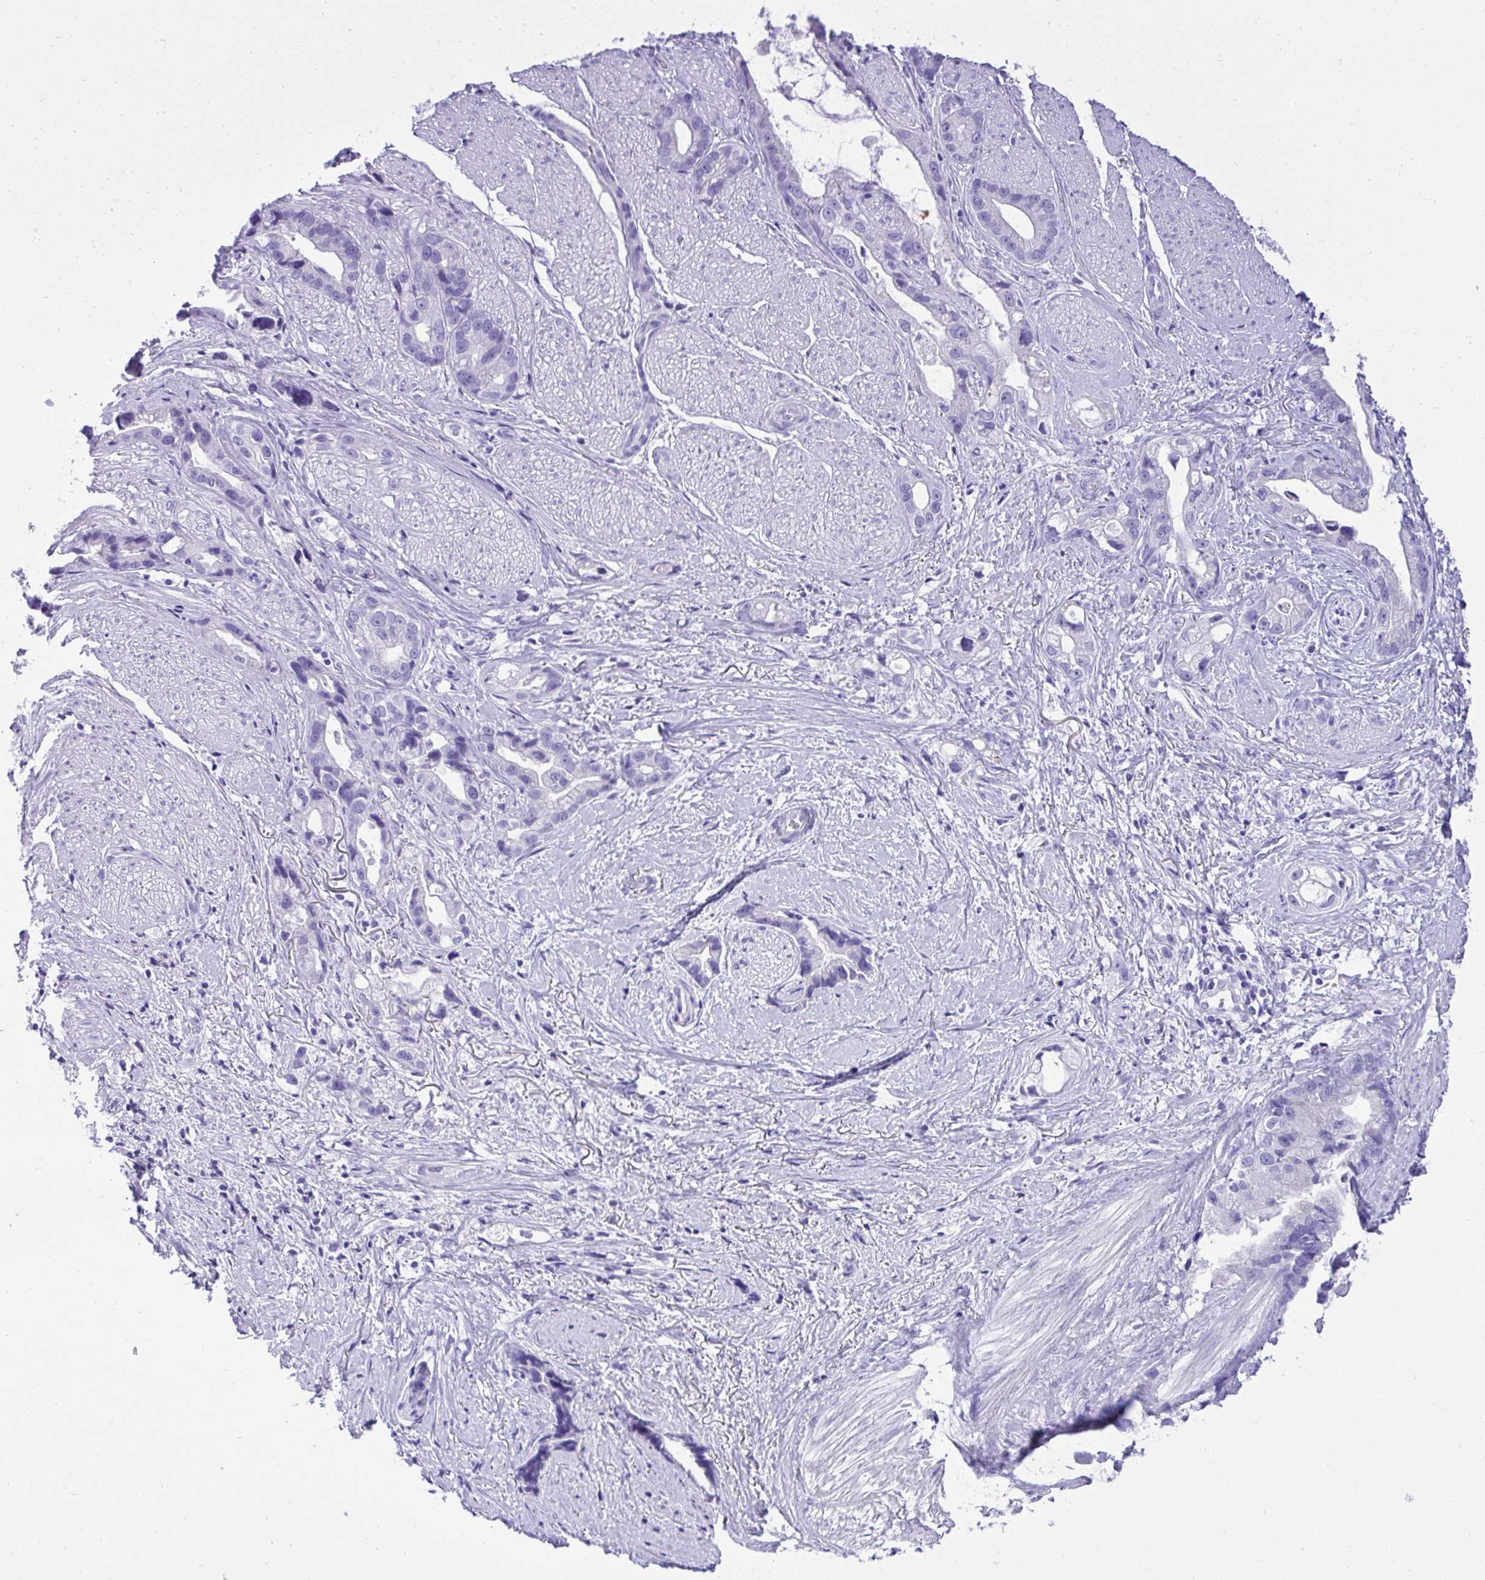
{"staining": {"intensity": "negative", "quantity": "none", "location": "none"}, "tissue": "stomach cancer", "cell_type": "Tumor cells", "image_type": "cancer", "snomed": [{"axis": "morphology", "description": "Adenocarcinoma, NOS"}, {"axis": "topography", "description": "Stomach"}], "caption": "IHC photomicrograph of neoplastic tissue: adenocarcinoma (stomach) stained with DAB (3,3'-diaminobenzidine) demonstrates no significant protein positivity in tumor cells. The staining was performed using DAB to visualize the protein expression in brown, while the nuclei were stained in blue with hematoxylin (Magnification: 20x).", "gene": "ST6GALNAC3", "patient": {"sex": "male", "age": 55}}